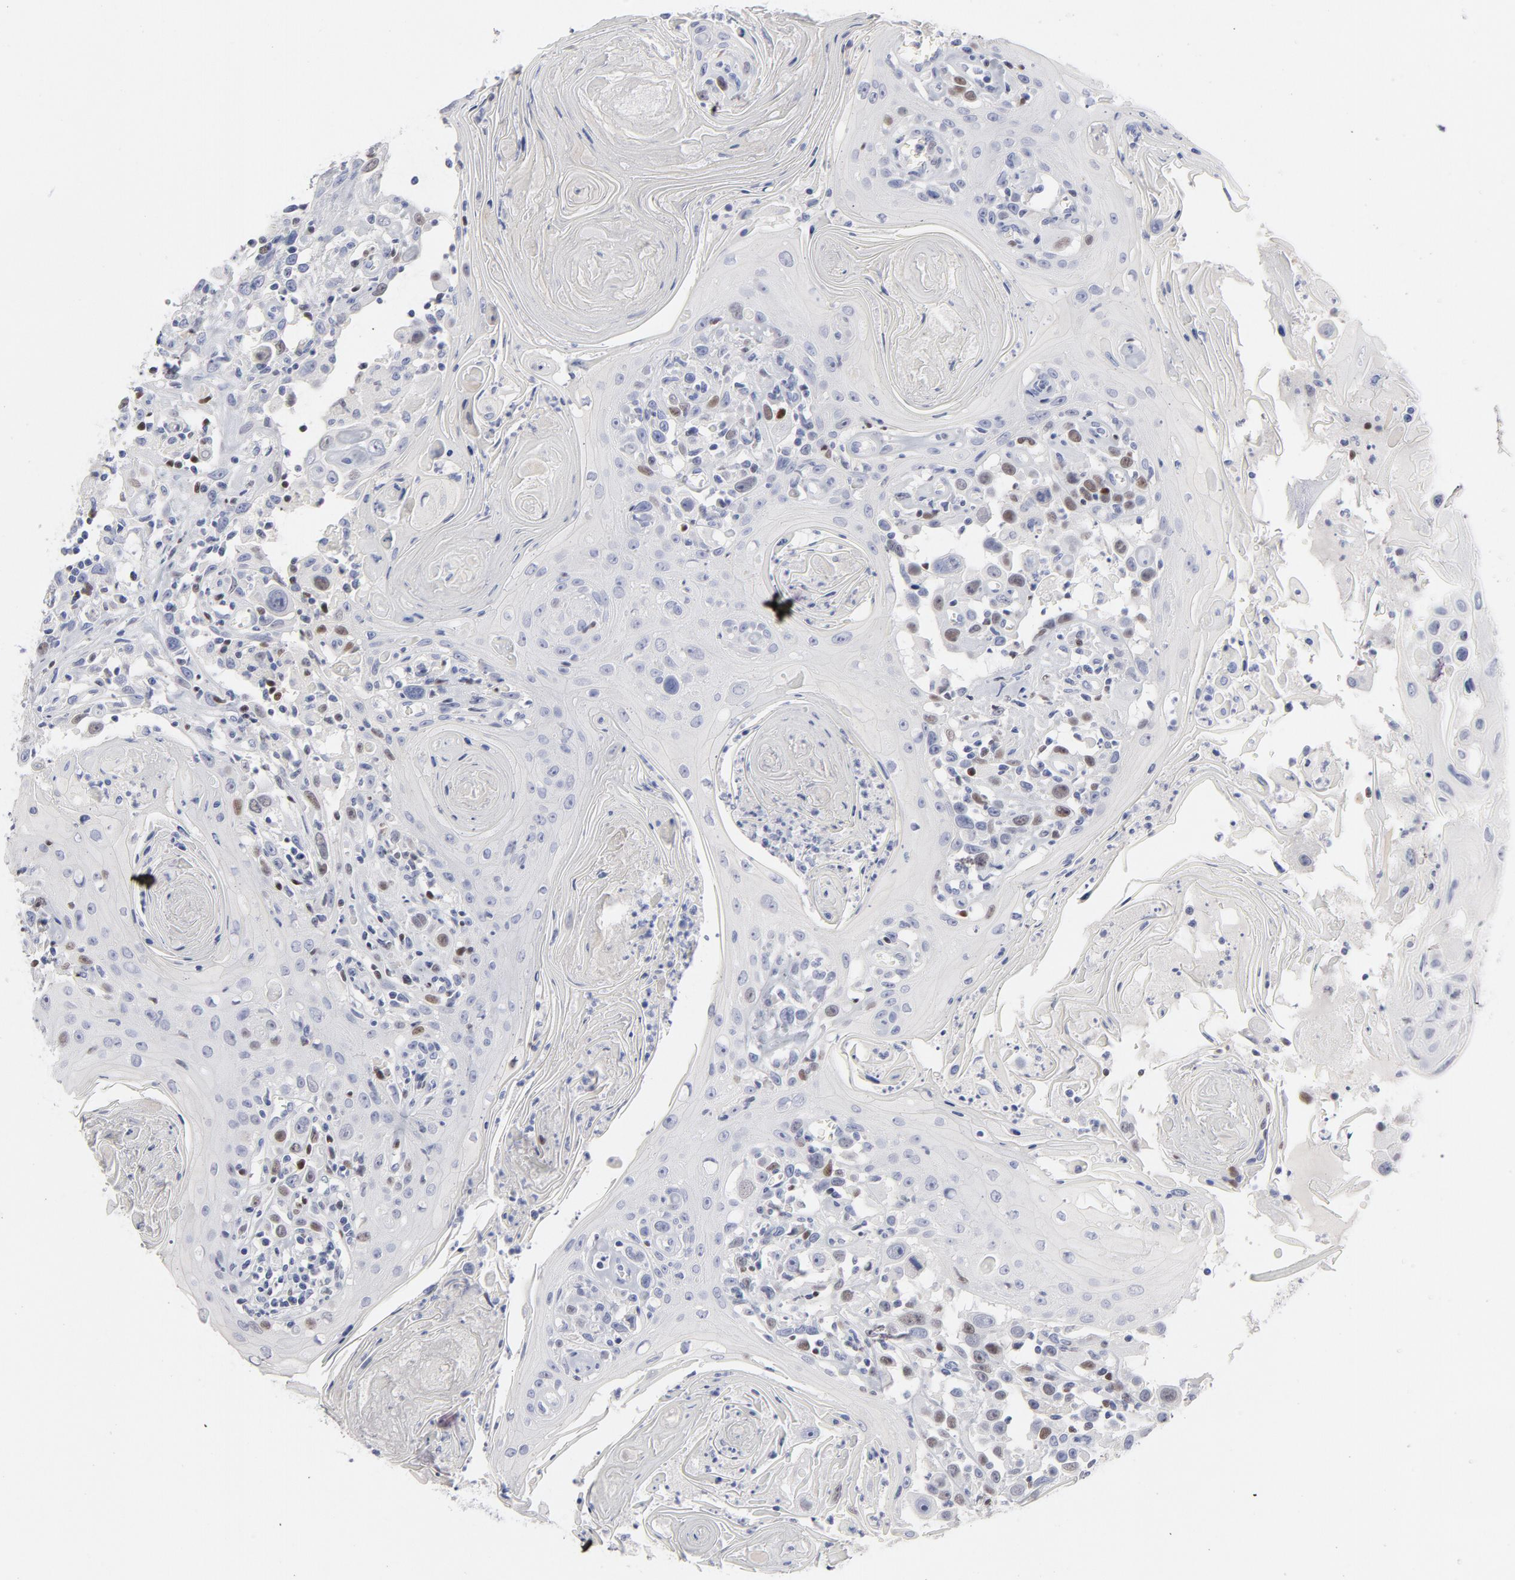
{"staining": {"intensity": "moderate", "quantity": "25%-75%", "location": "nuclear"}, "tissue": "head and neck cancer", "cell_type": "Tumor cells", "image_type": "cancer", "snomed": [{"axis": "morphology", "description": "Squamous cell carcinoma, NOS"}, {"axis": "topography", "description": "Oral tissue"}, {"axis": "topography", "description": "Head-Neck"}], "caption": "A photomicrograph of human squamous cell carcinoma (head and neck) stained for a protein shows moderate nuclear brown staining in tumor cells.", "gene": "MCM7", "patient": {"sex": "female", "age": 76}}